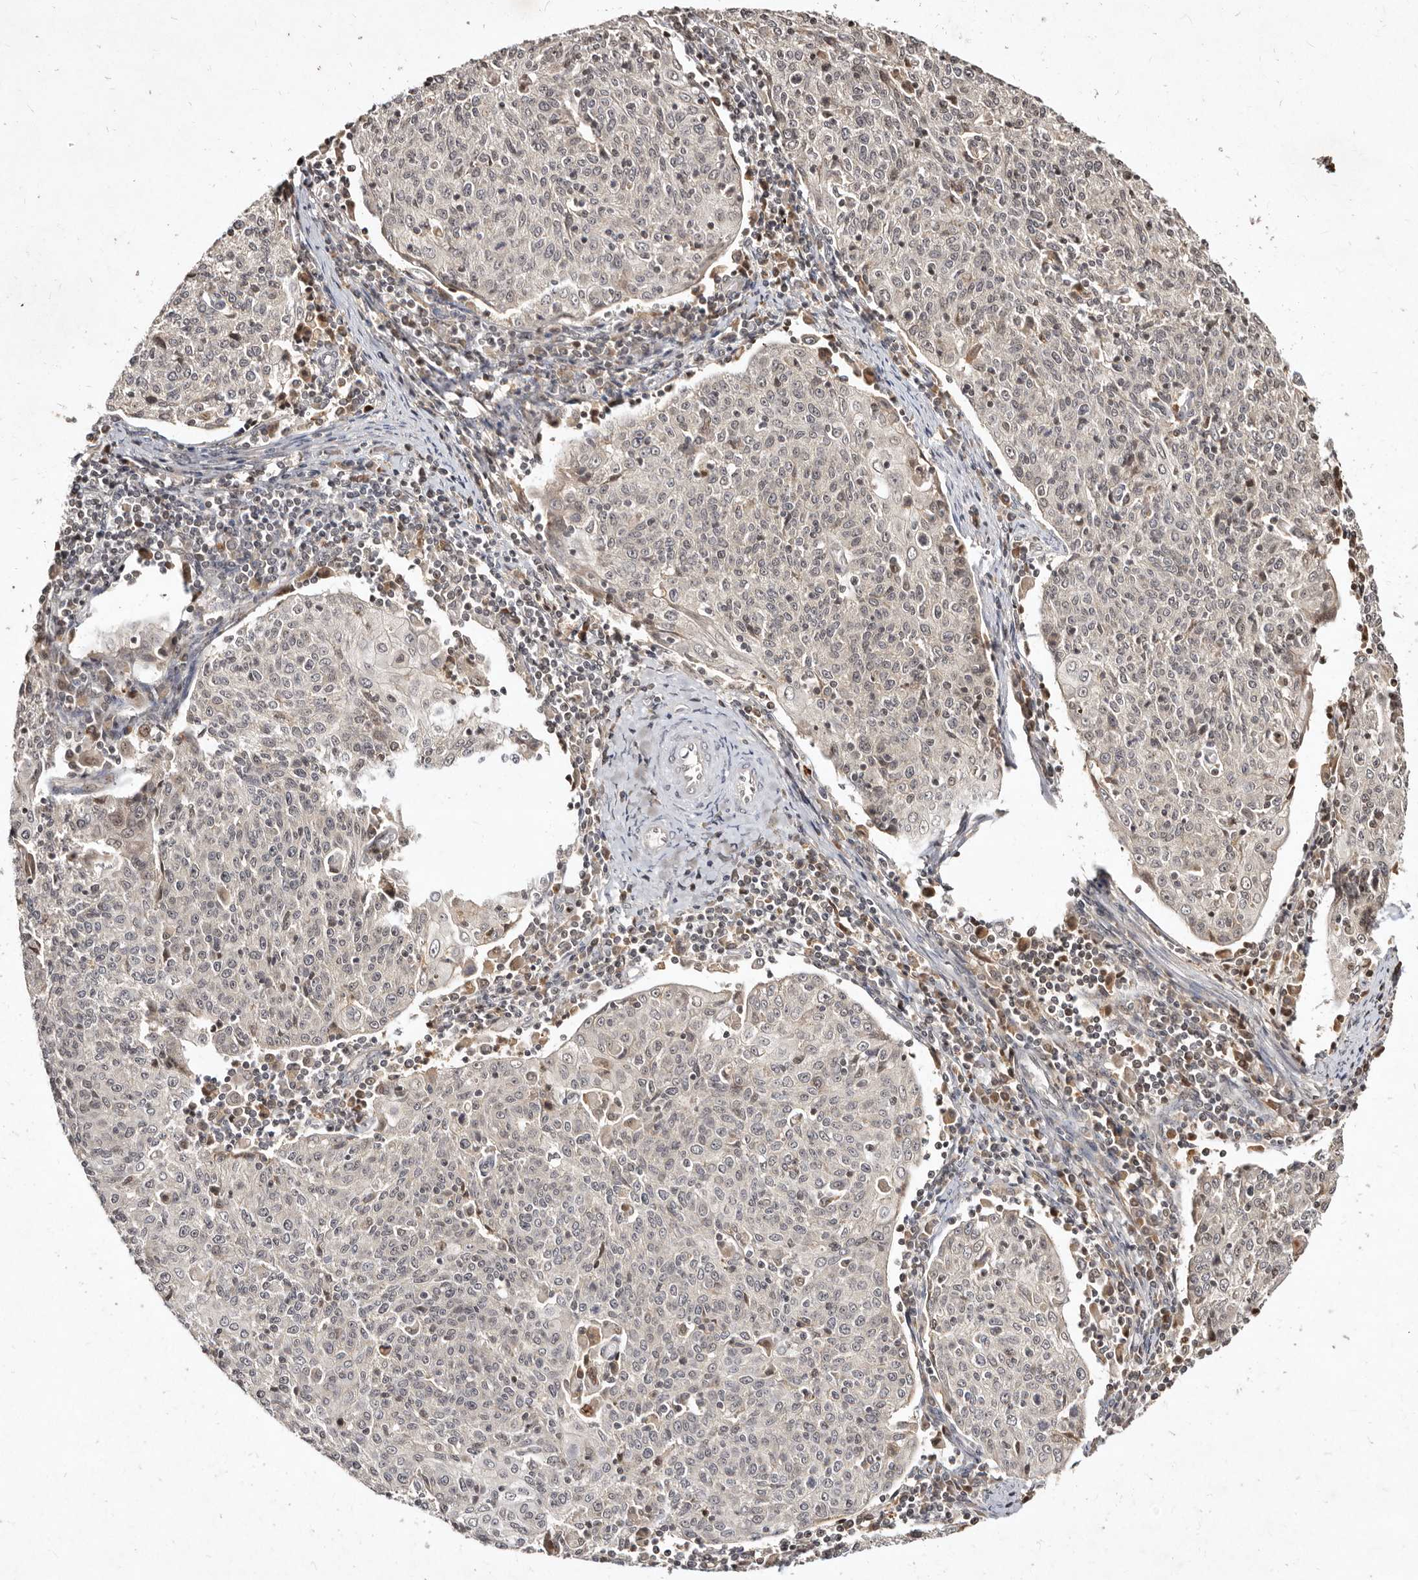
{"staining": {"intensity": "negative", "quantity": "none", "location": "none"}, "tissue": "cervical cancer", "cell_type": "Tumor cells", "image_type": "cancer", "snomed": [{"axis": "morphology", "description": "Squamous cell carcinoma, NOS"}, {"axis": "topography", "description": "Cervix"}], "caption": "This is an immunohistochemistry histopathology image of human cervical cancer (squamous cell carcinoma). There is no staining in tumor cells.", "gene": "LCORL", "patient": {"sex": "female", "age": 48}}